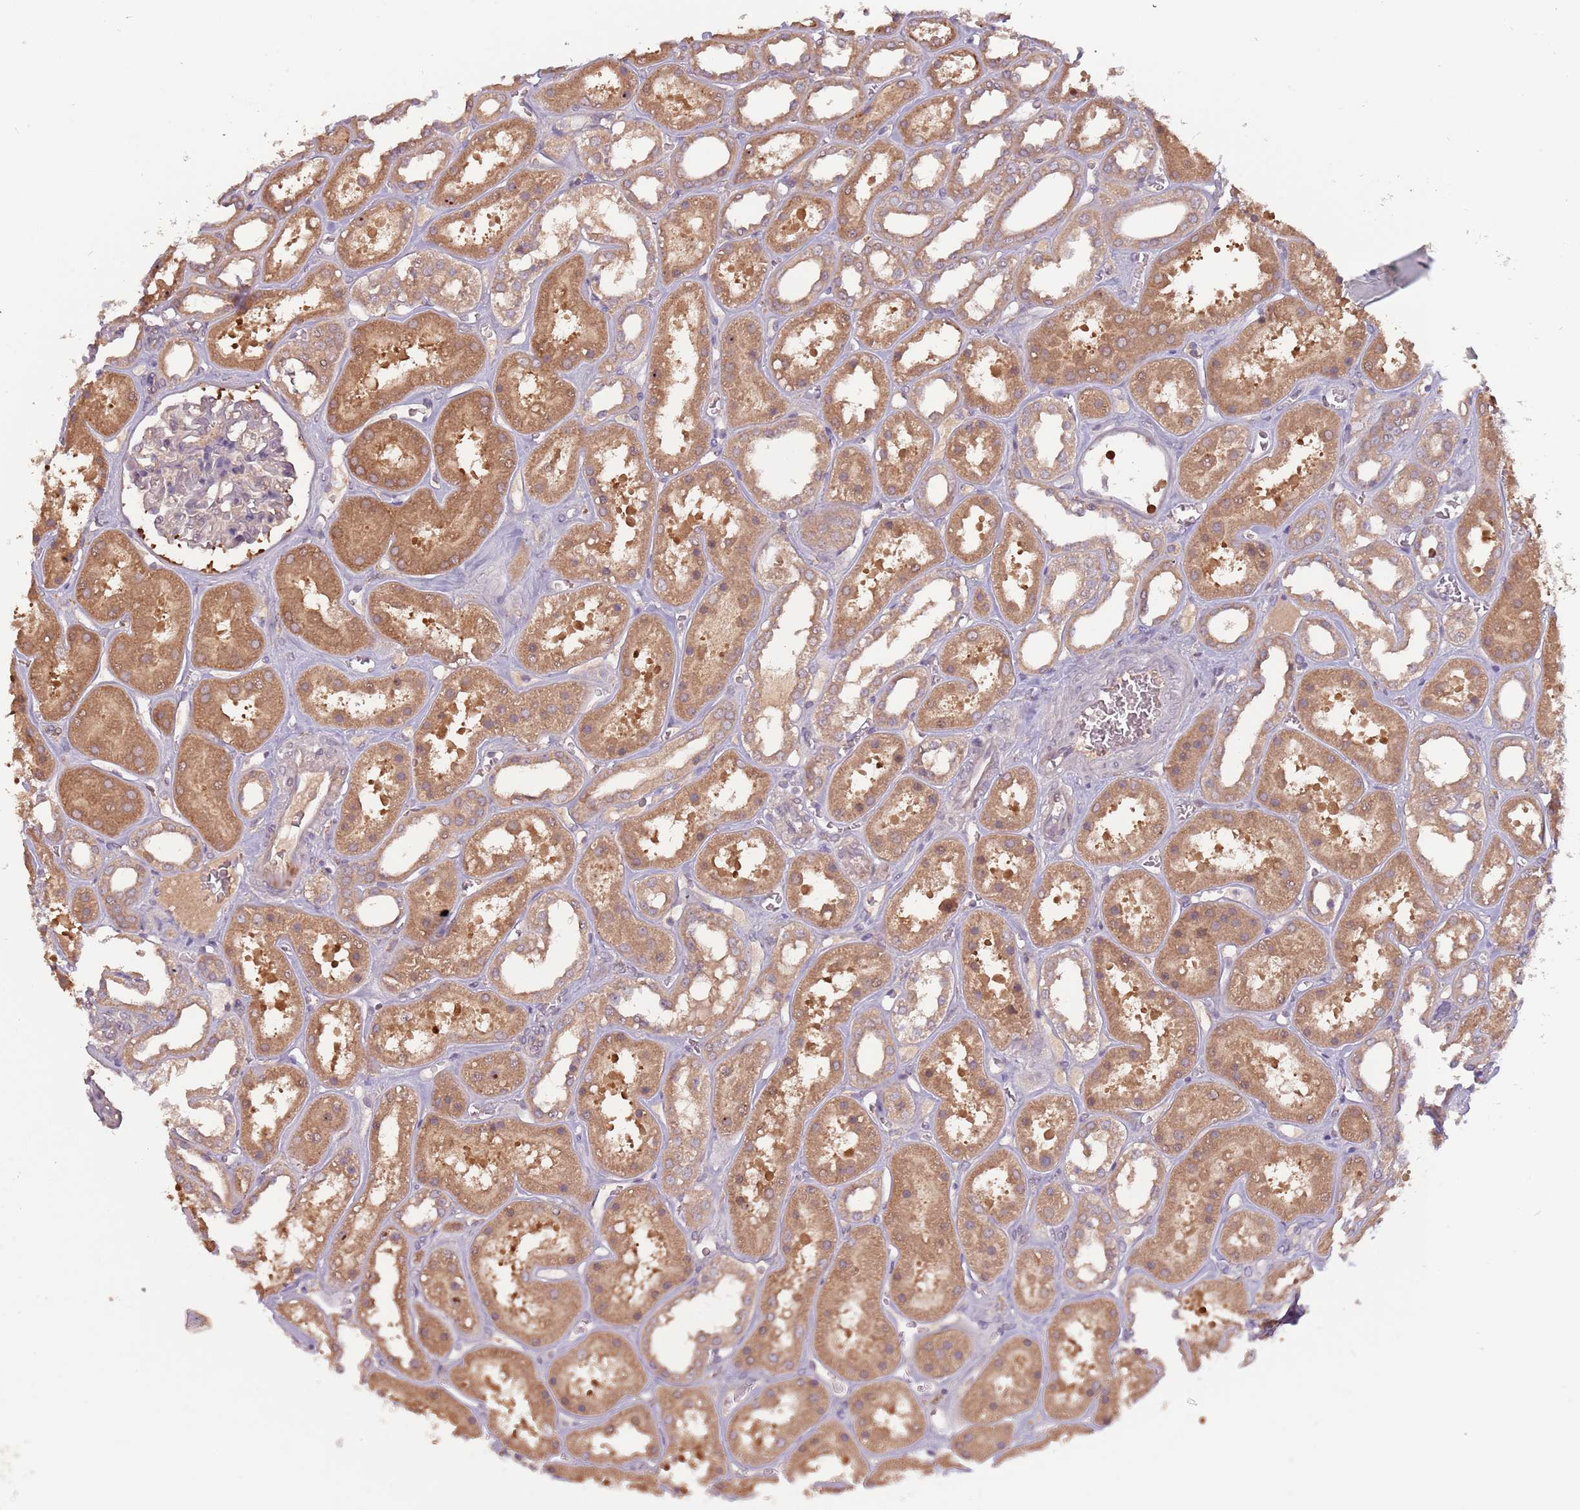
{"staining": {"intensity": "negative", "quantity": "none", "location": "none"}, "tissue": "kidney", "cell_type": "Cells in glomeruli", "image_type": "normal", "snomed": [{"axis": "morphology", "description": "Normal tissue, NOS"}, {"axis": "topography", "description": "Kidney"}], "caption": "IHC photomicrograph of normal kidney: human kidney stained with DAB displays no significant protein positivity in cells in glomeruli.", "gene": "USP32", "patient": {"sex": "female", "age": 41}}